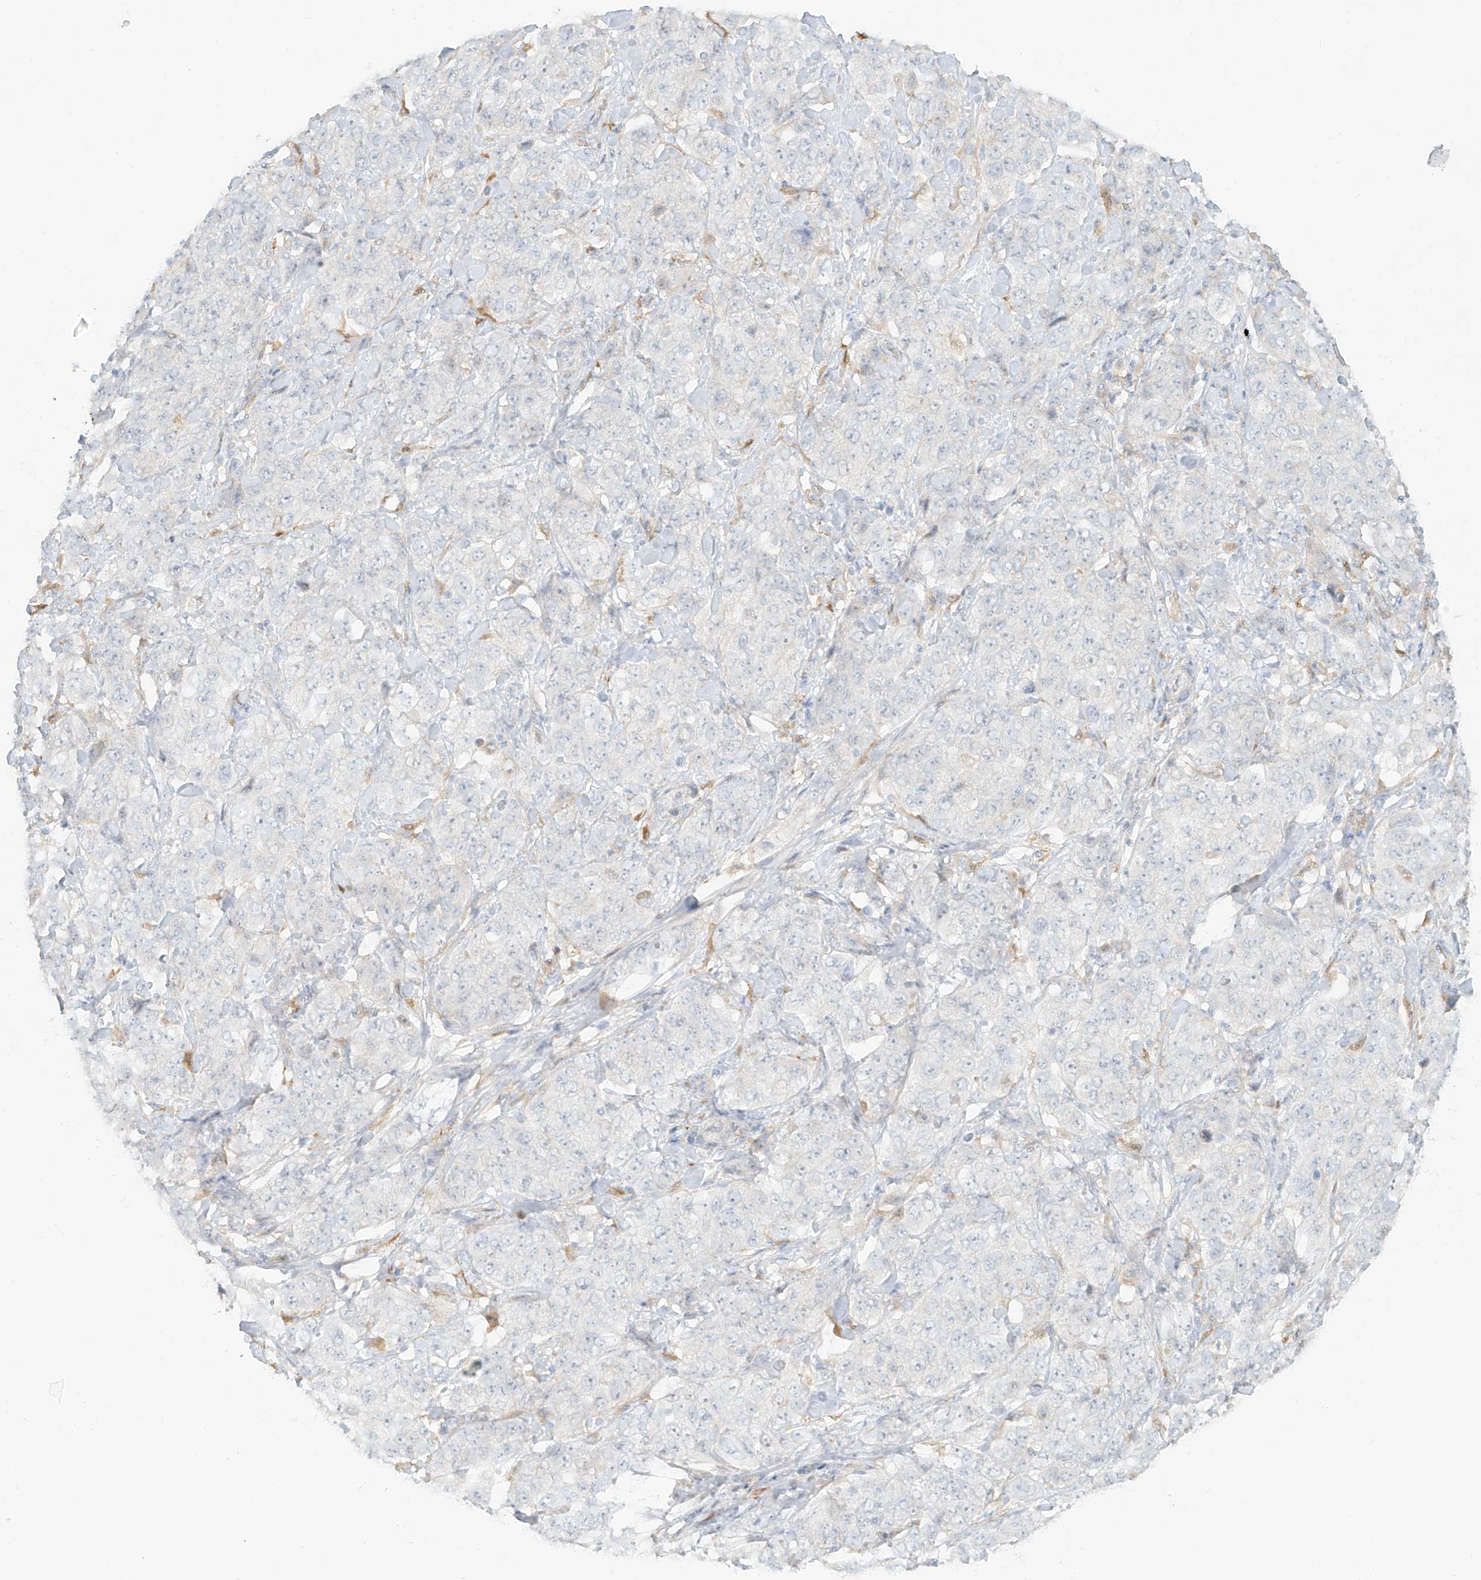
{"staining": {"intensity": "negative", "quantity": "none", "location": "none"}, "tissue": "stomach cancer", "cell_type": "Tumor cells", "image_type": "cancer", "snomed": [{"axis": "morphology", "description": "Adenocarcinoma, NOS"}, {"axis": "topography", "description": "Stomach"}], "caption": "This is an IHC micrograph of human stomach cancer (adenocarcinoma). There is no positivity in tumor cells.", "gene": "UPK1B", "patient": {"sex": "male", "age": 48}}